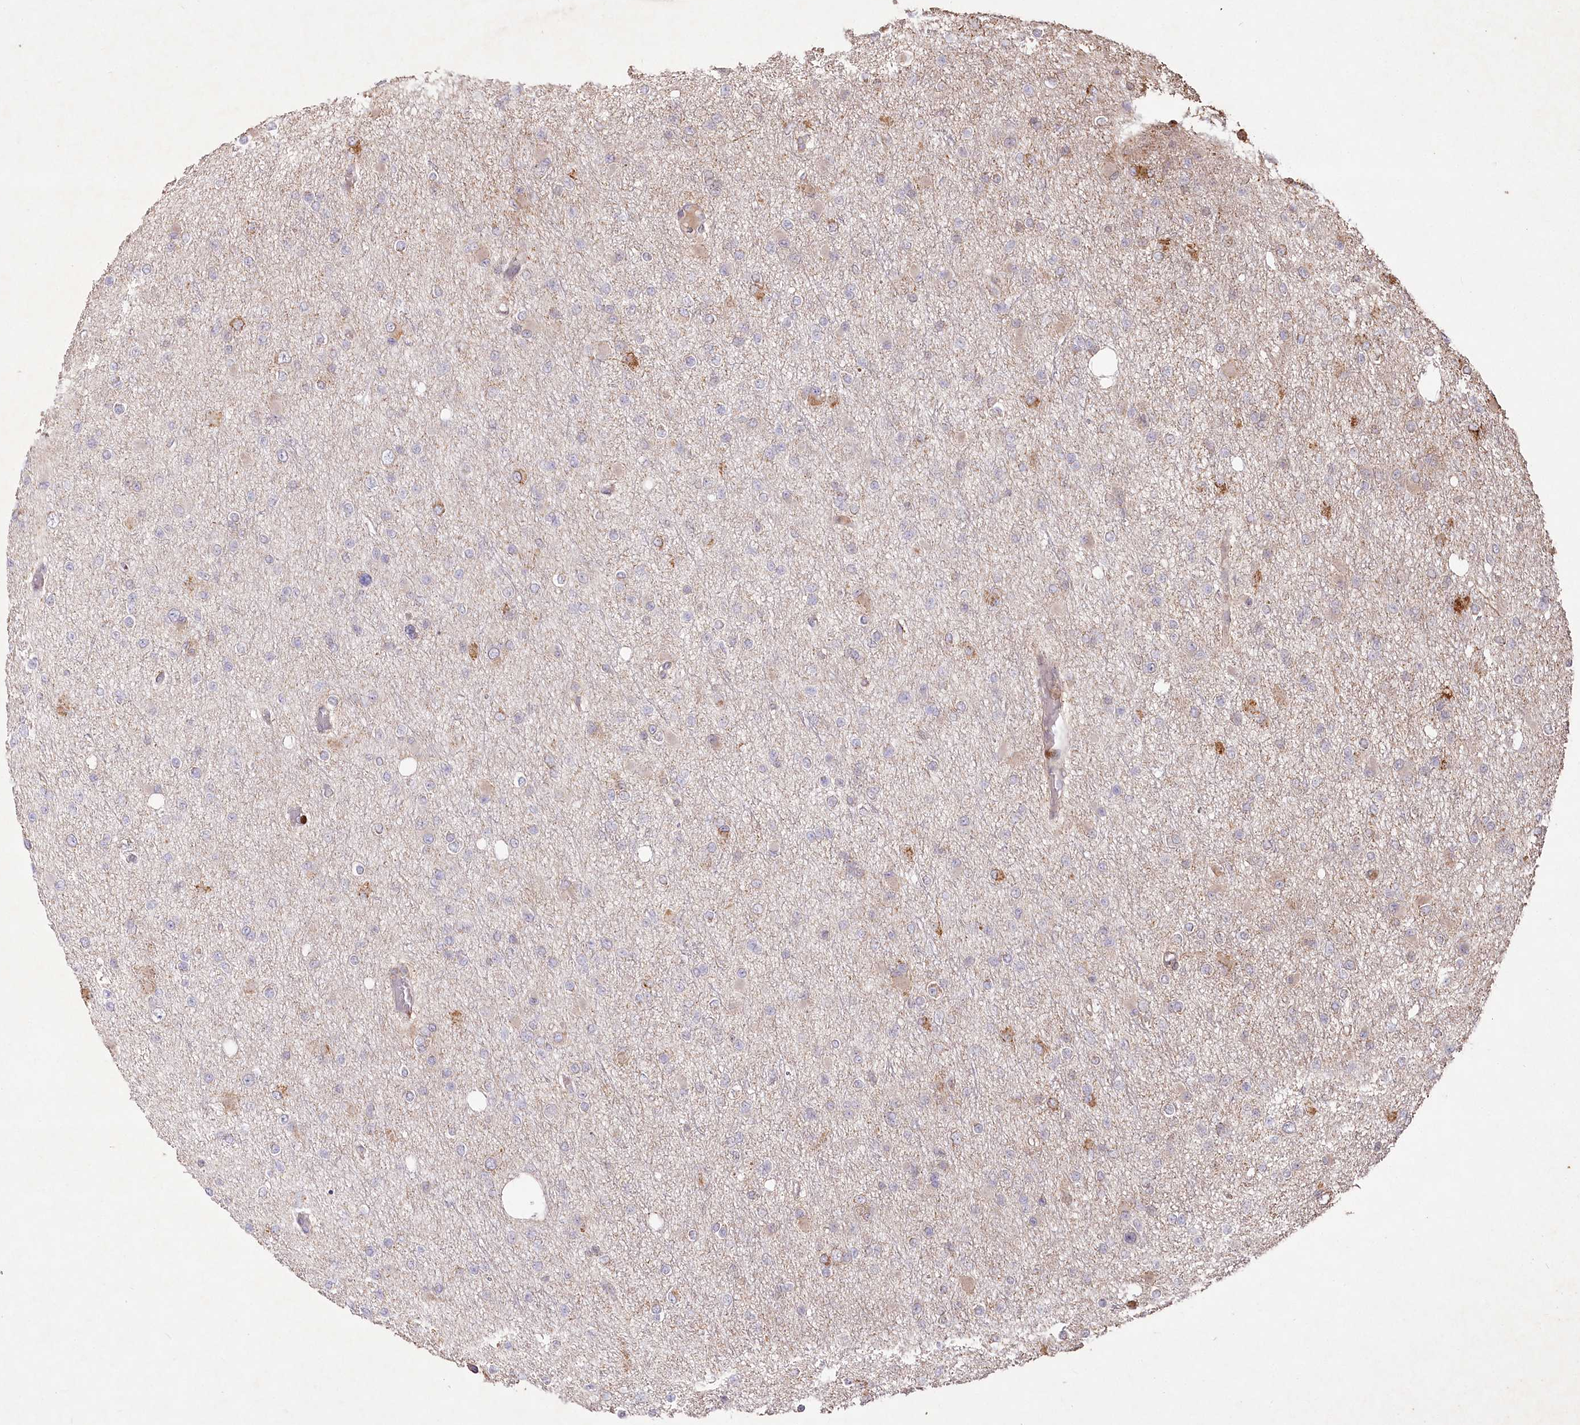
{"staining": {"intensity": "weak", "quantity": "<25%", "location": "cytoplasmic/membranous"}, "tissue": "glioma", "cell_type": "Tumor cells", "image_type": "cancer", "snomed": [{"axis": "morphology", "description": "Glioma, malignant, Low grade"}, {"axis": "topography", "description": "Brain"}], "caption": "A histopathology image of human malignant glioma (low-grade) is negative for staining in tumor cells.", "gene": "PSTK", "patient": {"sex": "female", "age": 22}}